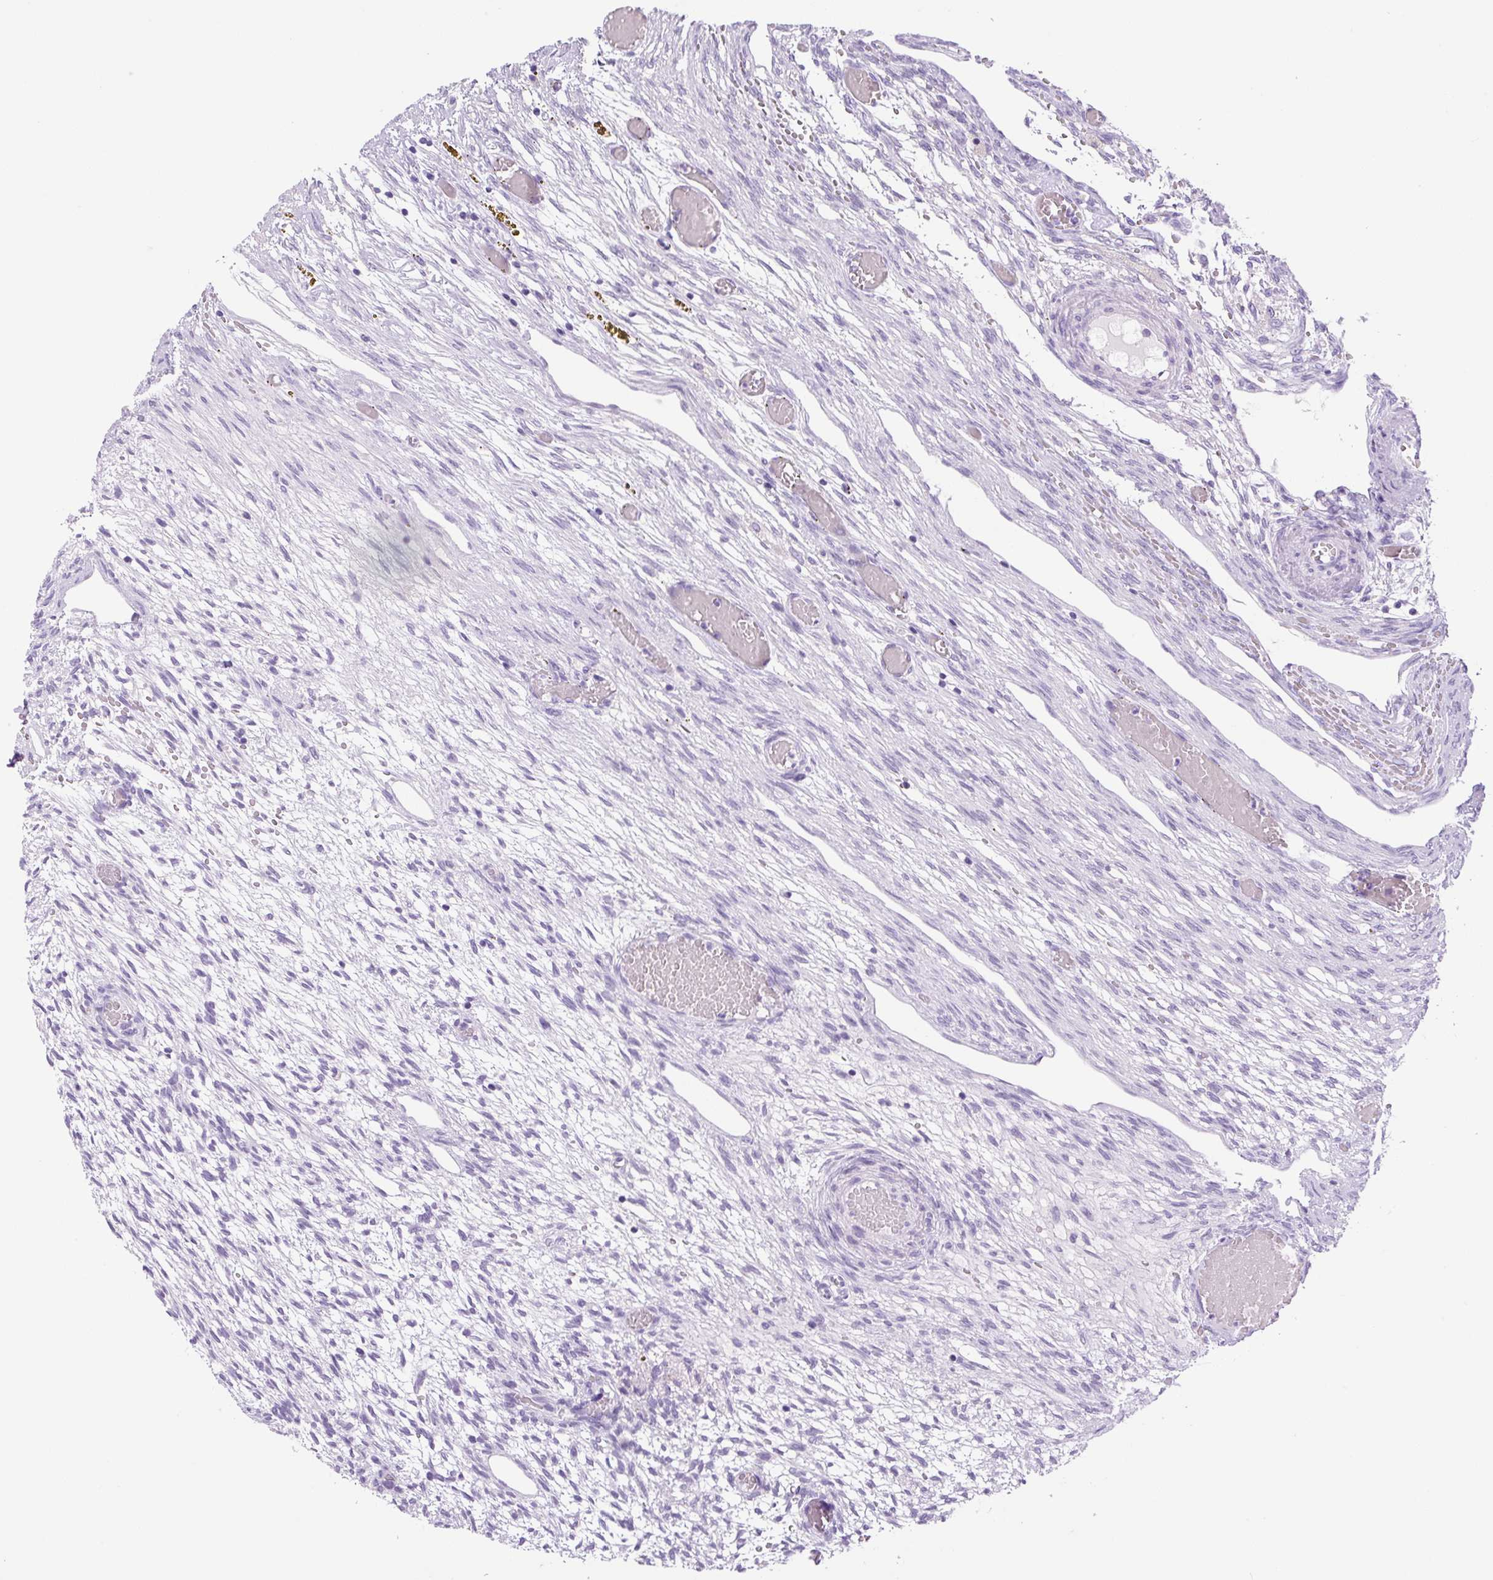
{"staining": {"intensity": "negative", "quantity": "none", "location": "none"}, "tissue": "ovary", "cell_type": "Follicle cells", "image_type": "normal", "snomed": [{"axis": "morphology", "description": "Normal tissue, NOS"}, {"axis": "topography", "description": "Ovary"}], "caption": "Immunohistochemistry histopathology image of benign human ovary stained for a protein (brown), which shows no positivity in follicle cells. Brightfield microscopy of immunohistochemistry stained with DAB (brown) and hematoxylin (blue), captured at high magnification.", "gene": "CHGA", "patient": {"sex": "female", "age": 67}}